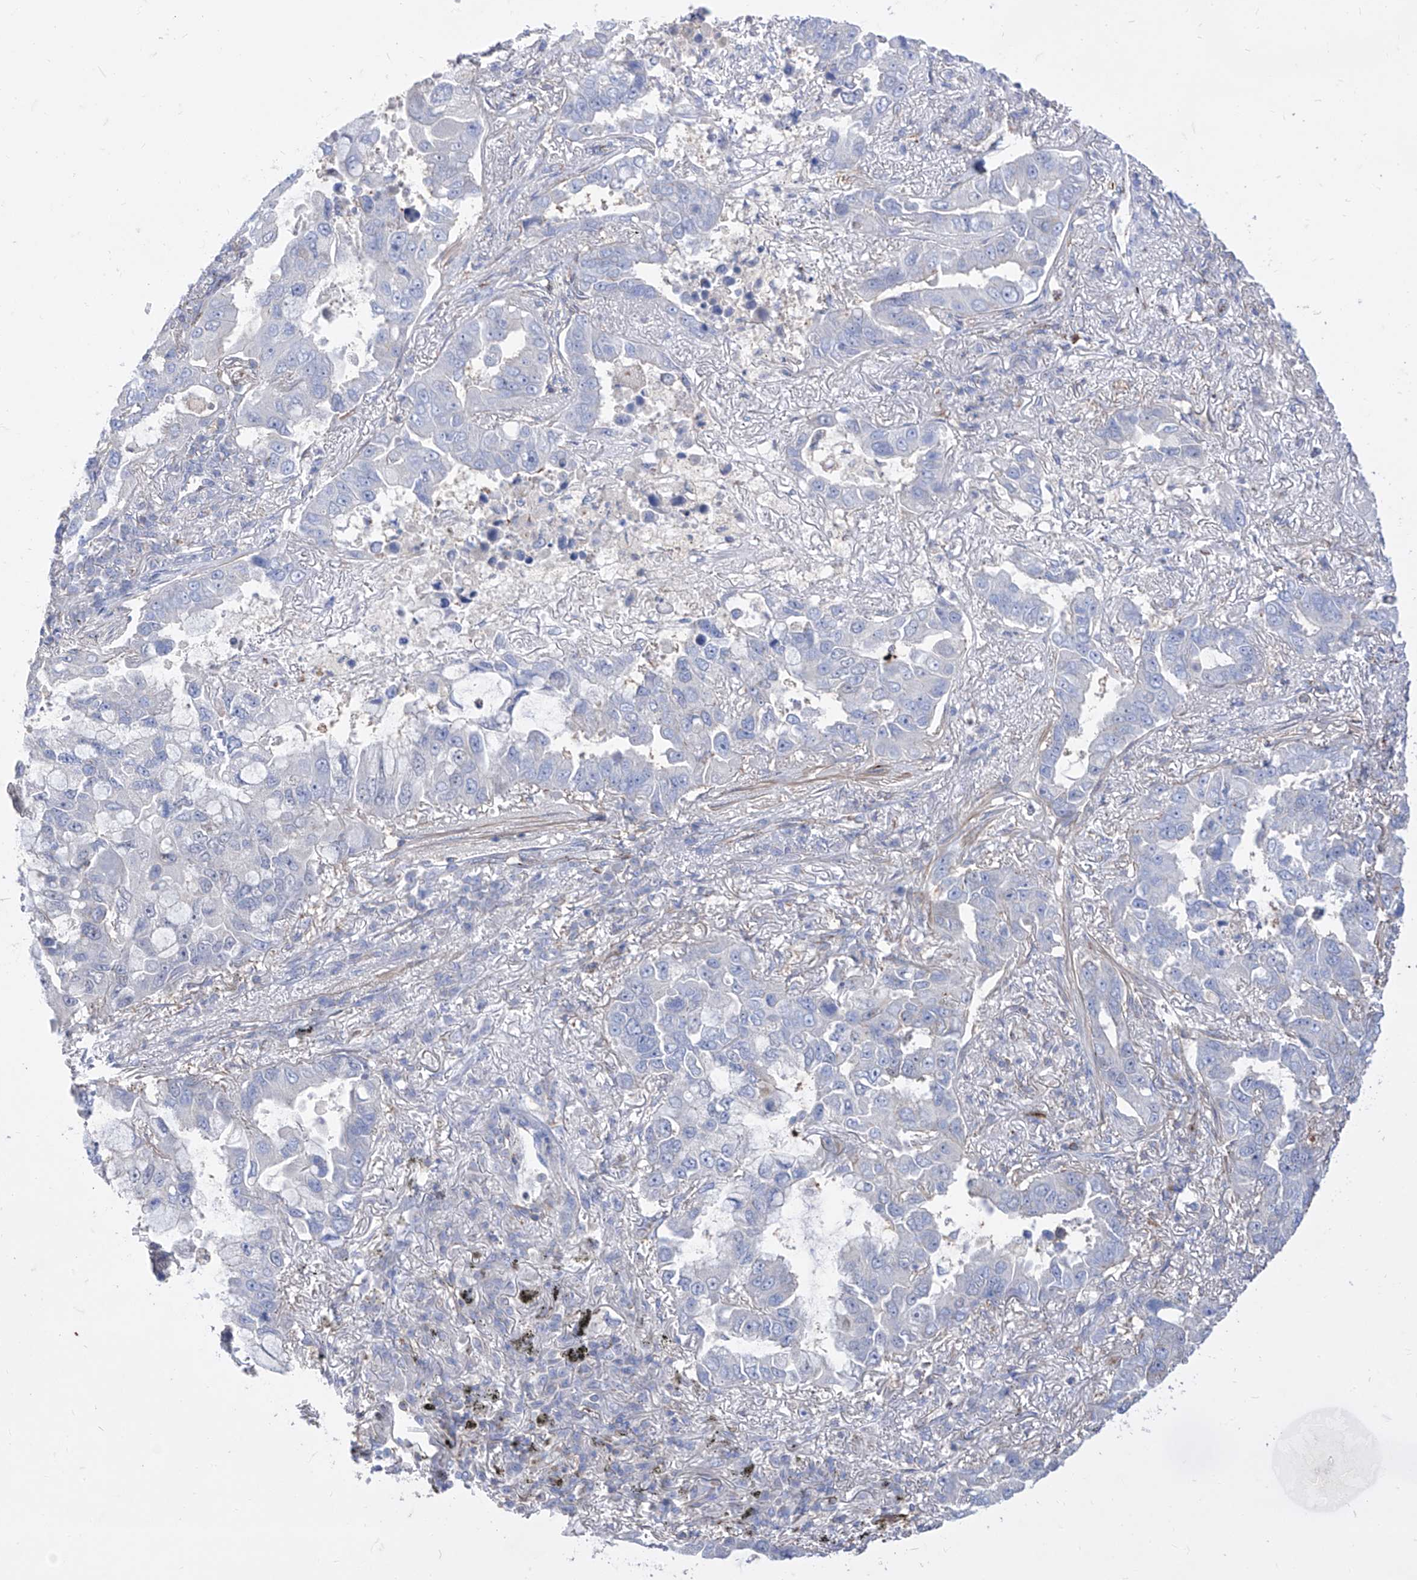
{"staining": {"intensity": "negative", "quantity": "none", "location": "none"}, "tissue": "lung cancer", "cell_type": "Tumor cells", "image_type": "cancer", "snomed": [{"axis": "morphology", "description": "Adenocarcinoma, NOS"}, {"axis": "topography", "description": "Lung"}], "caption": "Immunohistochemical staining of human lung adenocarcinoma reveals no significant positivity in tumor cells.", "gene": "C1orf74", "patient": {"sex": "male", "age": 64}}